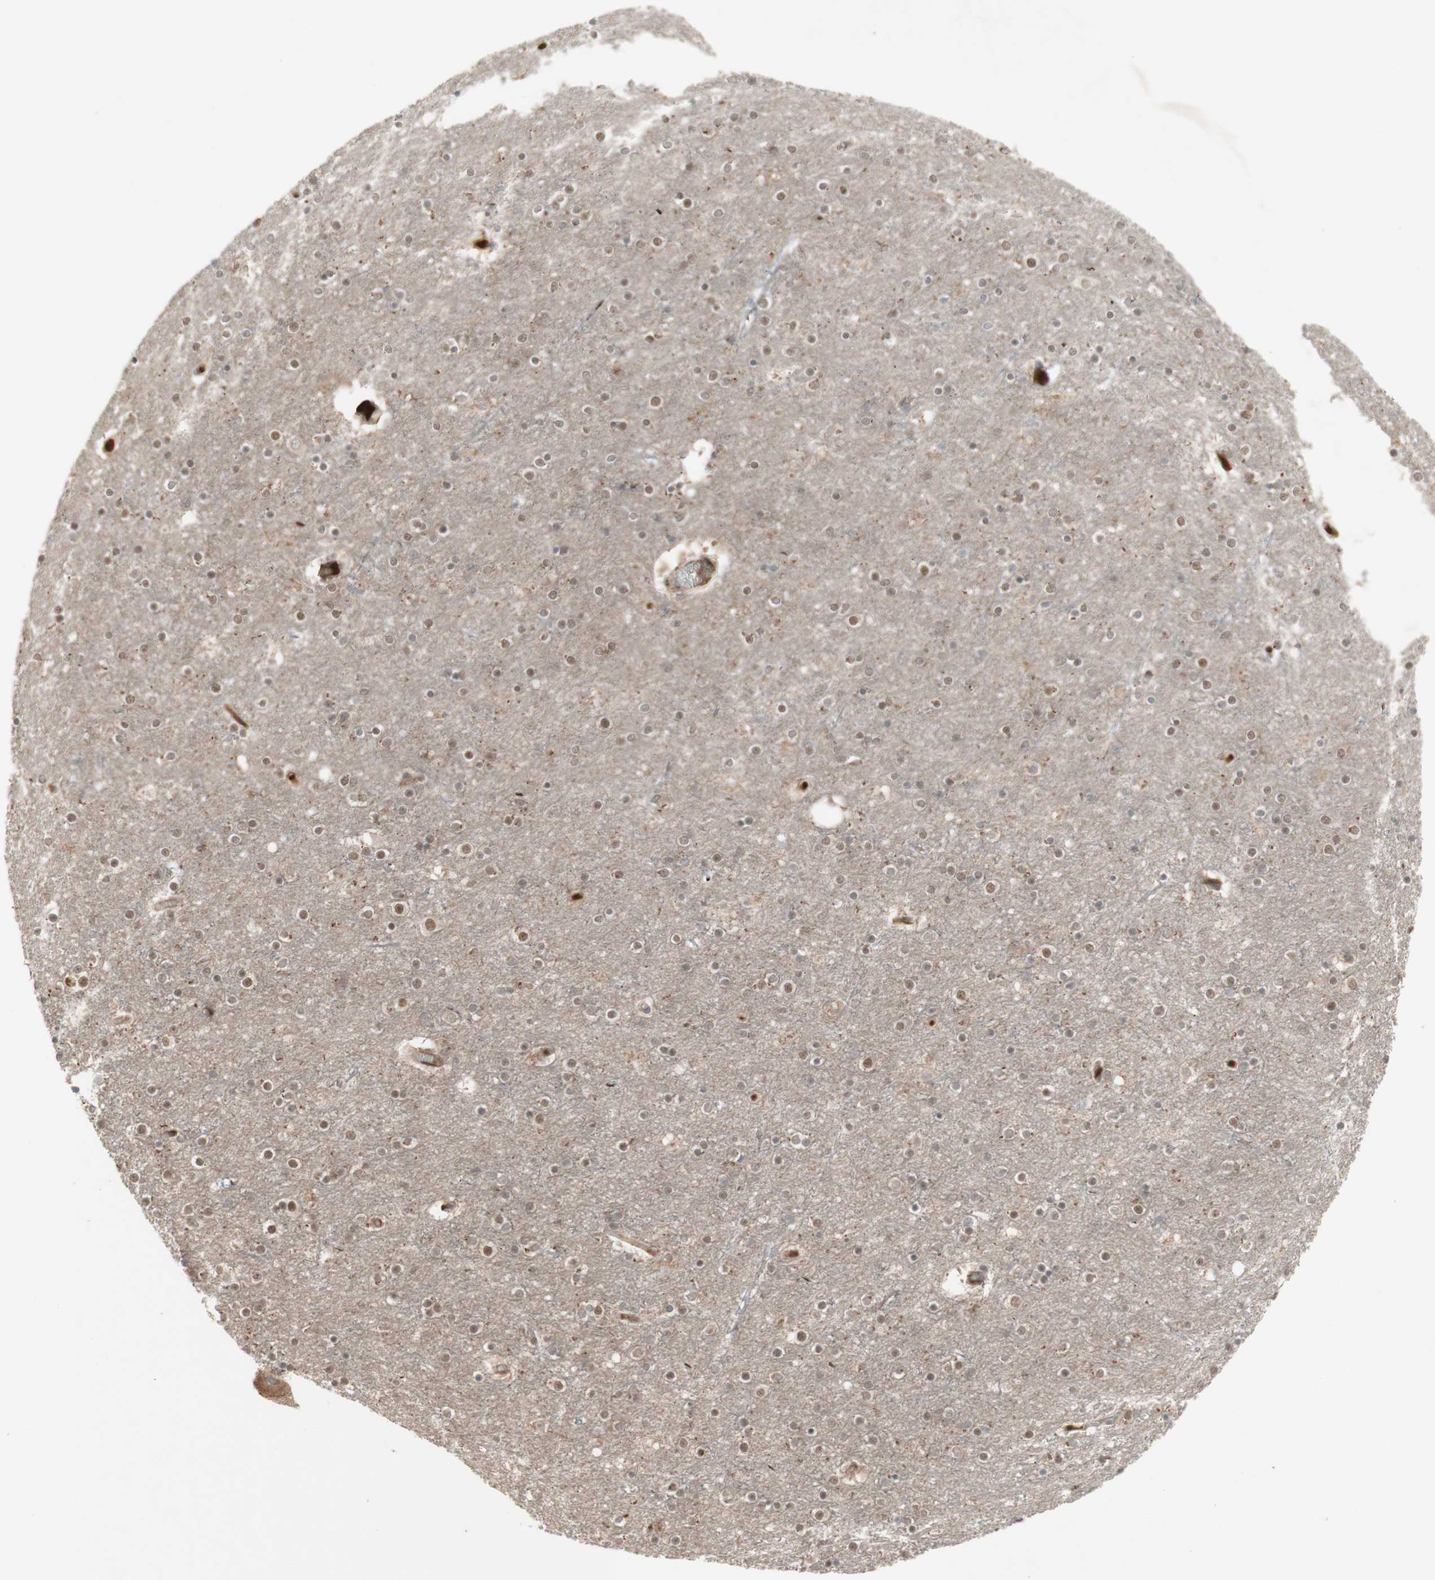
{"staining": {"intensity": "weak", "quantity": "<25%", "location": "cytoplasmic/membranous"}, "tissue": "cerebral cortex", "cell_type": "Endothelial cells", "image_type": "normal", "snomed": [{"axis": "morphology", "description": "Normal tissue, NOS"}, {"axis": "topography", "description": "Cerebral cortex"}], "caption": "An IHC photomicrograph of benign cerebral cortex is shown. There is no staining in endothelial cells of cerebral cortex.", "gene": "MSH6", "patient": {"sex": "female", "age": 54}}